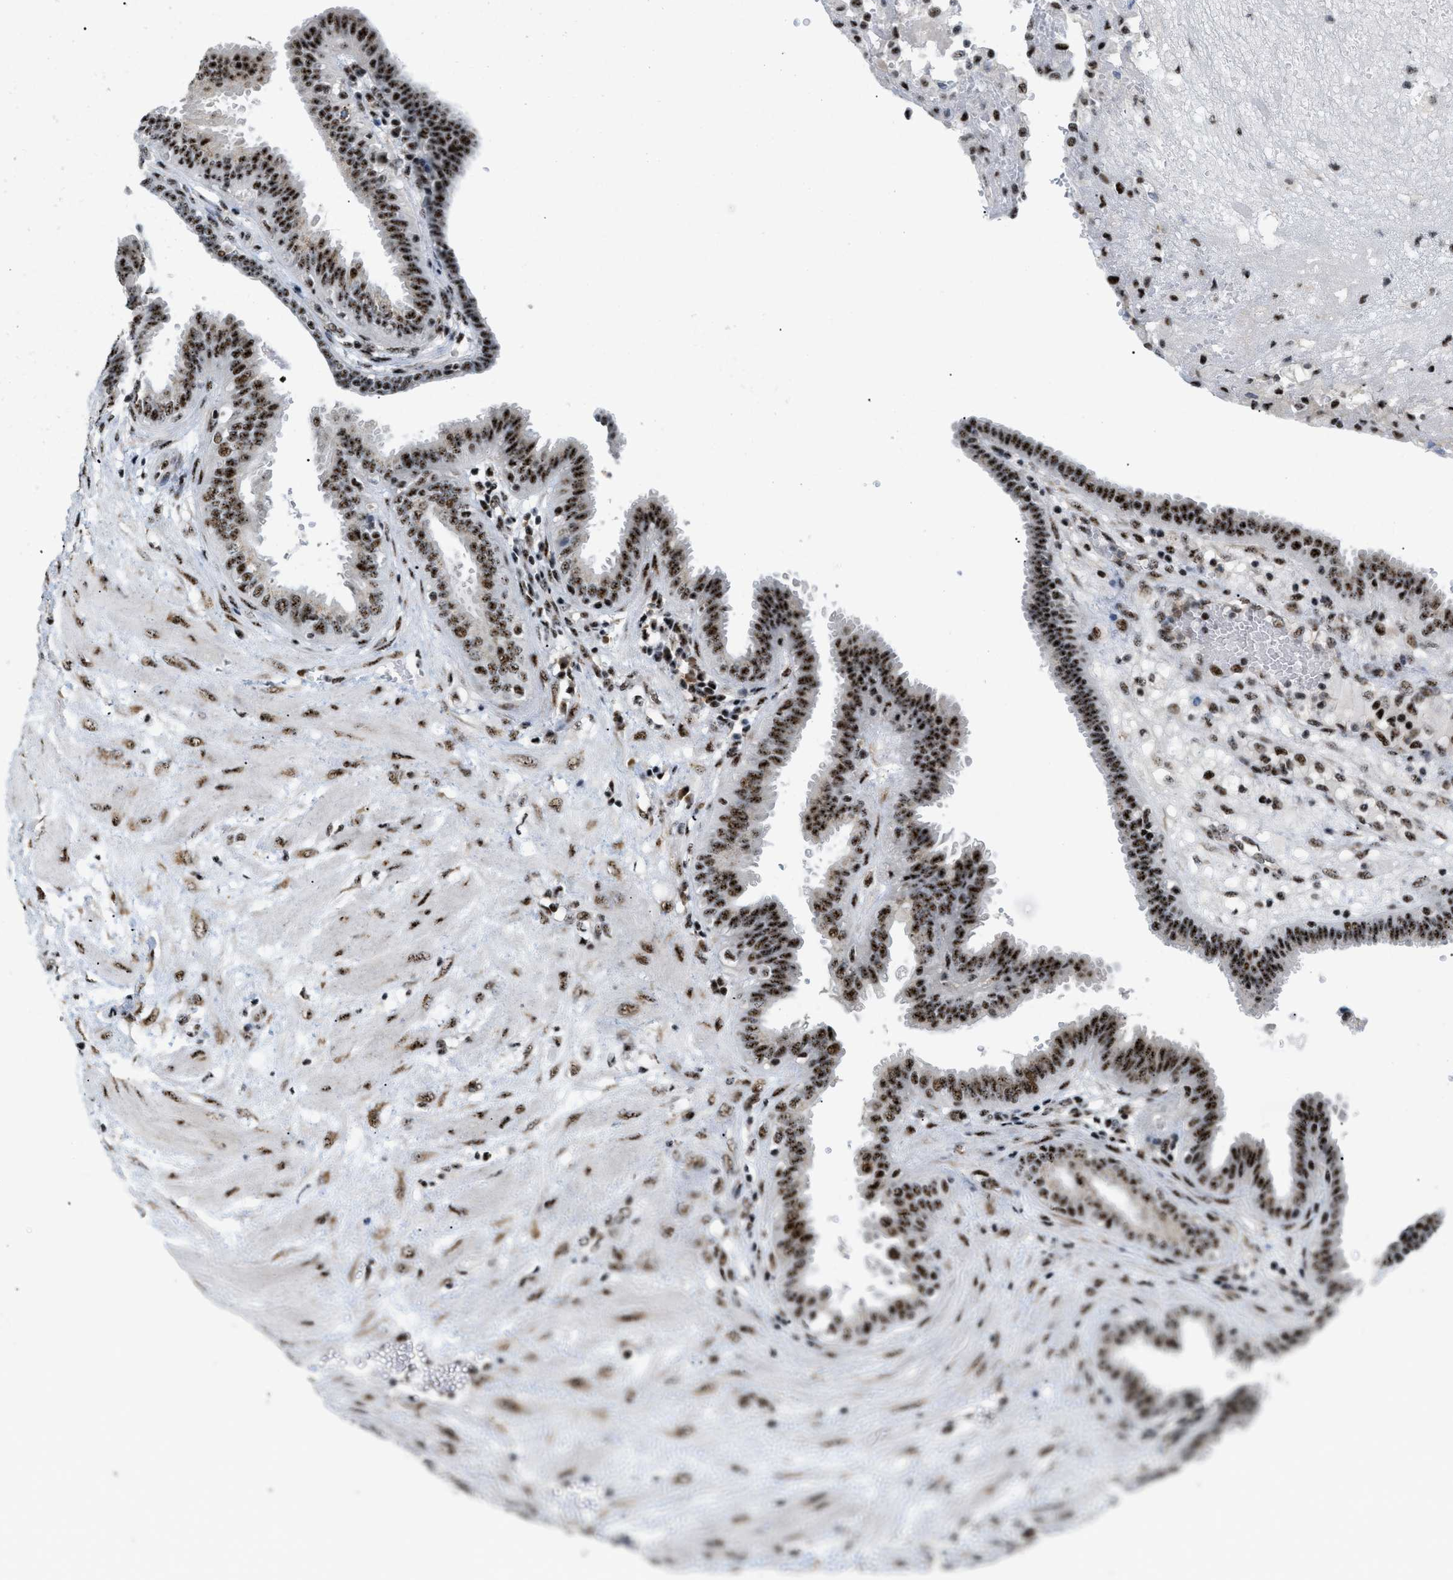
{"staining": {"intensity": "moderate", "quantity": ">75%", "location": "nuclear"}, "tissue": "fallopian tube", "cell_type": "Glandular cells", "image_type": "normal", "snomed": [{"axis": "morphology", "description": "Normal tissue, NOS"}, {"axis": "topography", "description": "Fallopian tube"}, {"axis": "topography", "description": "Placenta"}], "caption": "High-magnification brightfield microscopy of benign fallopian tube stained with DAB (brown) and counterstained with hematoxylin (blue). glandular cells exhibit moderate nuclear expression is present in about>75% of cells.", "gene": "CDR2", "patient": {"sex": "female", "age": 32}}